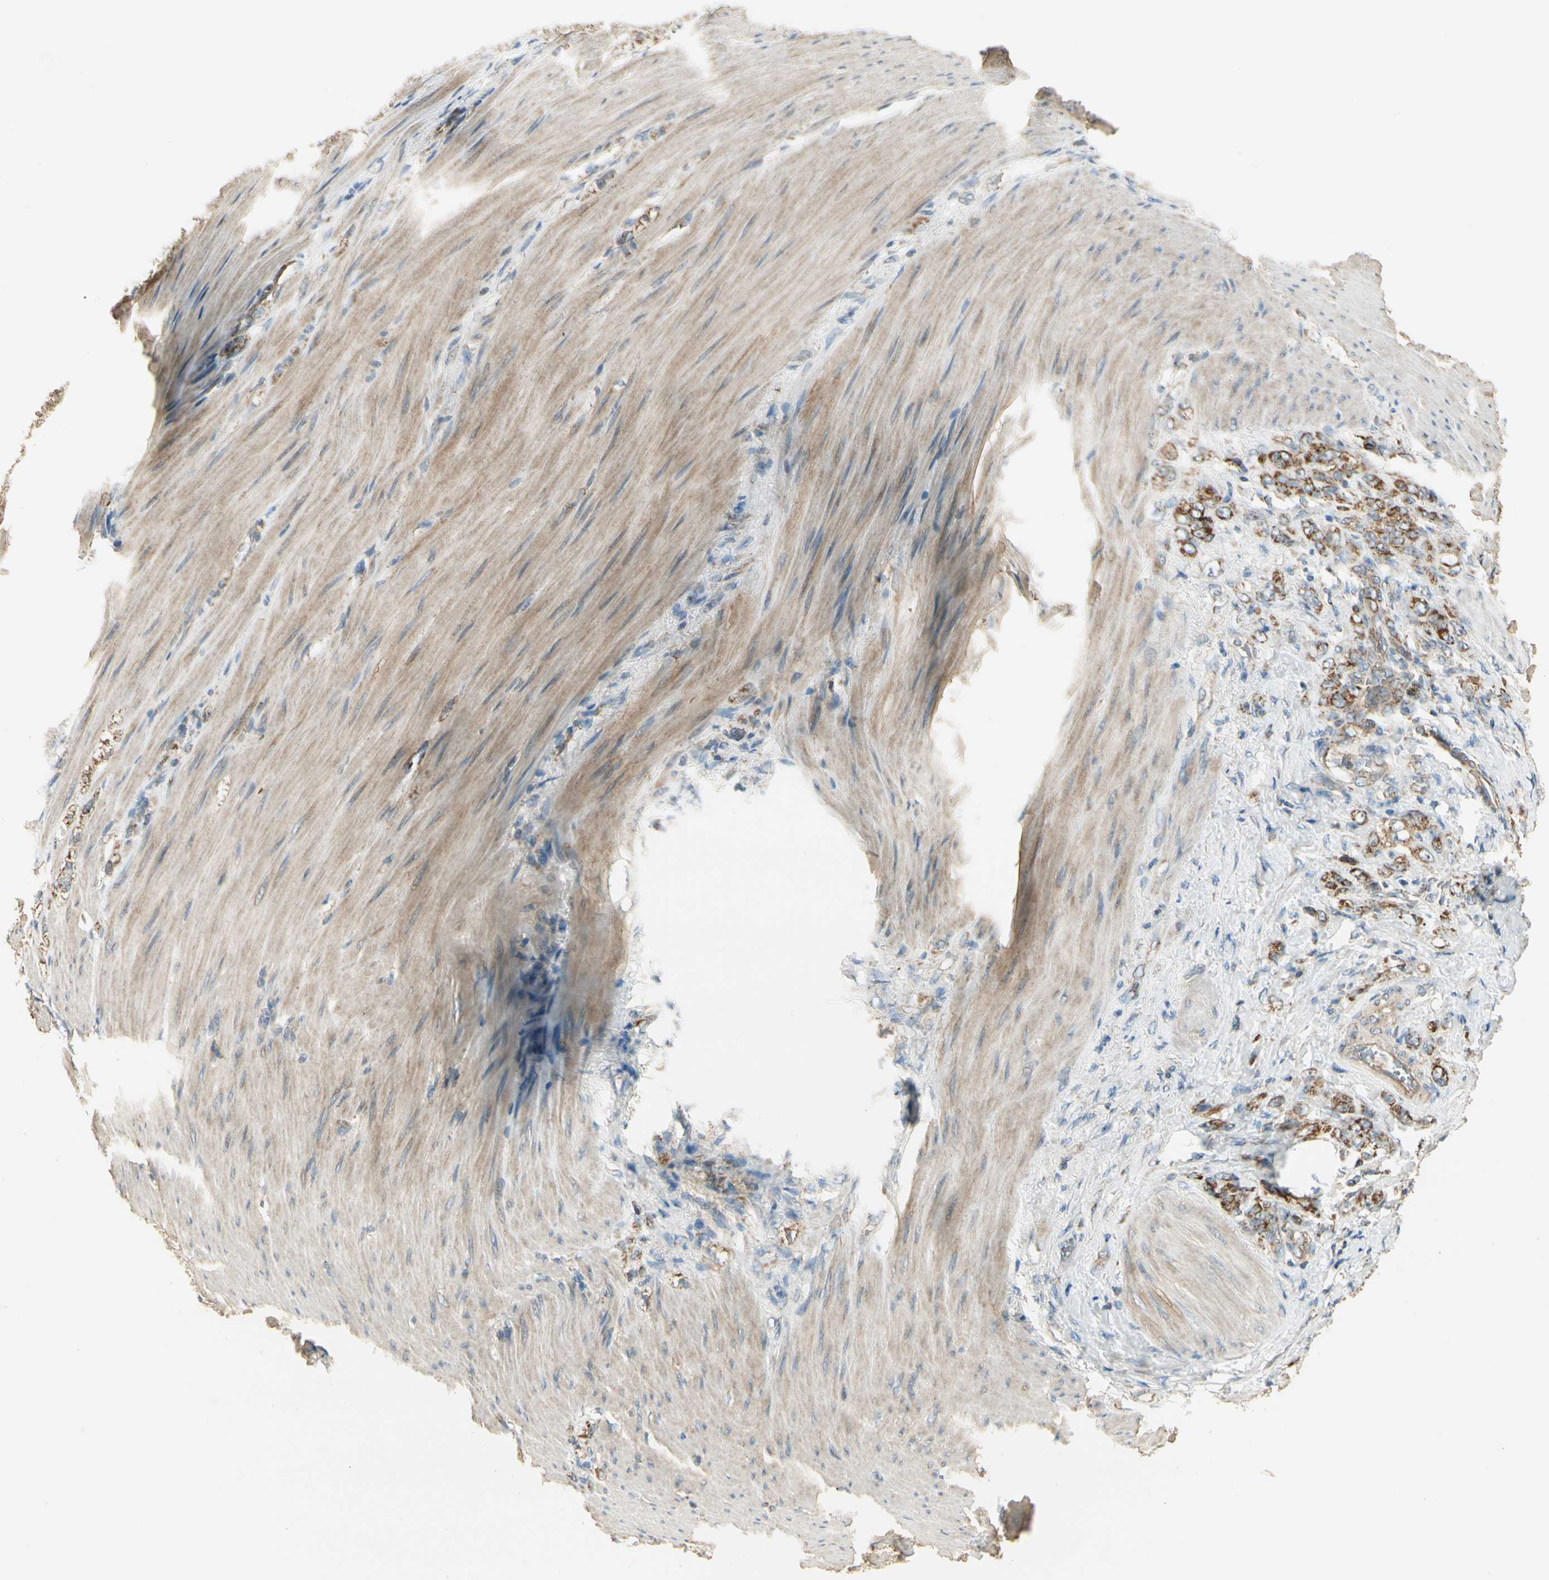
{"staining": {"intensity": "moderate", "quantity": ">75%", "location": "cytoplasmic/membranous"}, "tissue": "stomach cancer", "cell_type": "Tumor cells", "image_type": "cancer", "snomed": [{"axis": "morphology", "description": "Adenocarcinoma, NOS"}, {"axis": "topography", "description": "Stomach"}], "caption": "A high-resolution image shows immunohistochemistry (IHC) staining of stomach adenocarcinoma, which reveals moderate cytoplasmic/membranous staining in approximately >75% of tumor cells.", "gene": "EPHB3", "patient": {"sex": "male", "age": 82}}